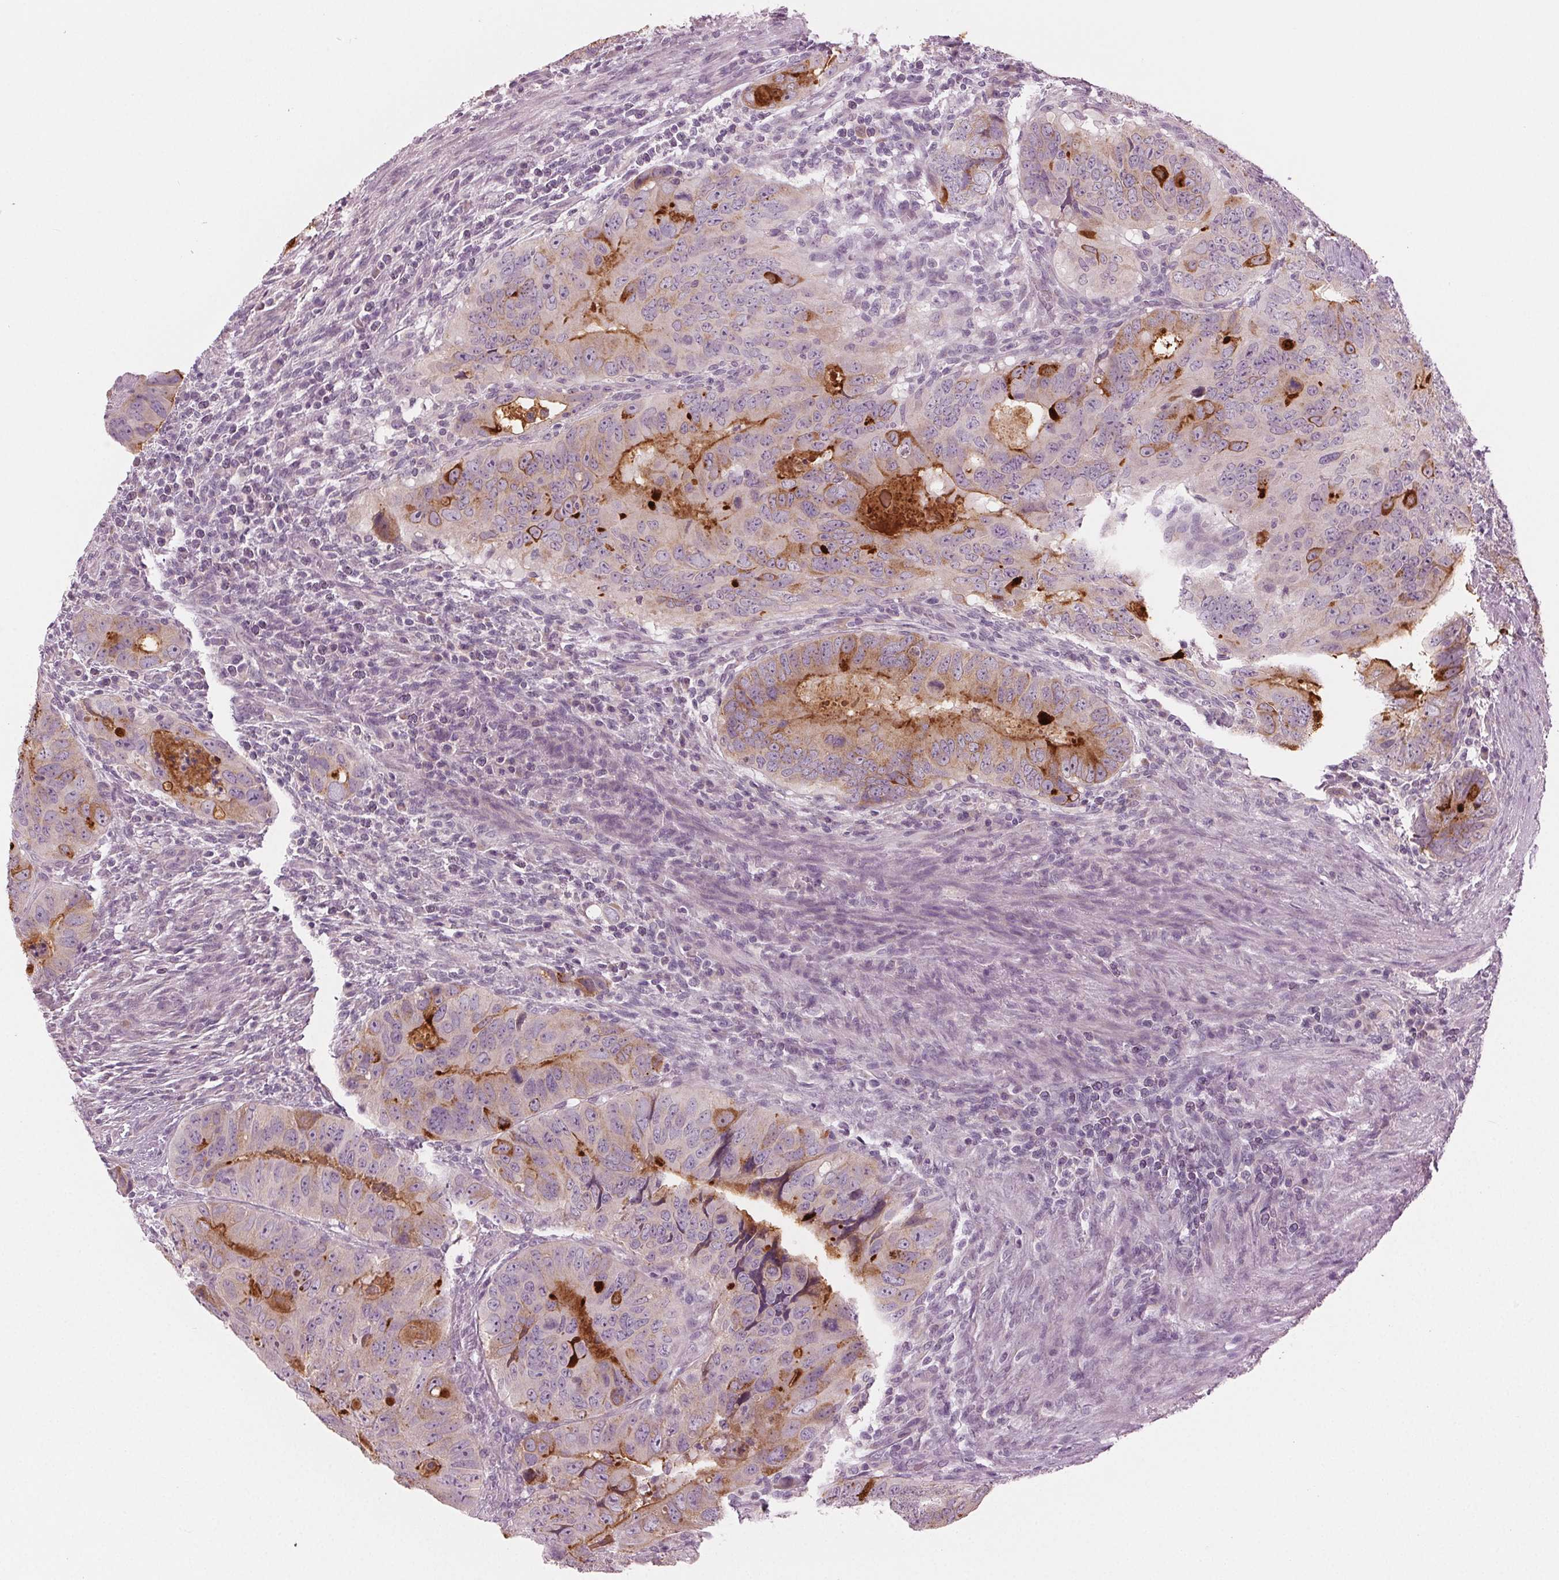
{"staining": {"intensity": "moderate", "quantity": "<25%", "location": "cytoplasmic/membranous"}, "tissue": "colorectal cancer", "cell_type": "Tumor cells", "image_type": "cancer", "snomed": [{"axis": "morphology", "description": "Adenocarcinoma, NOS"}, {"axis": "topography", "description": "Colon"}], "caption": "This is a histology image of immunohistochemistry staining of colorectal cancer, which shows moderate staining in the cytoplasmic/membranous of tumor cells.", "gene": "PRAP1", "patient": {"sex": "male", "age": 79}}